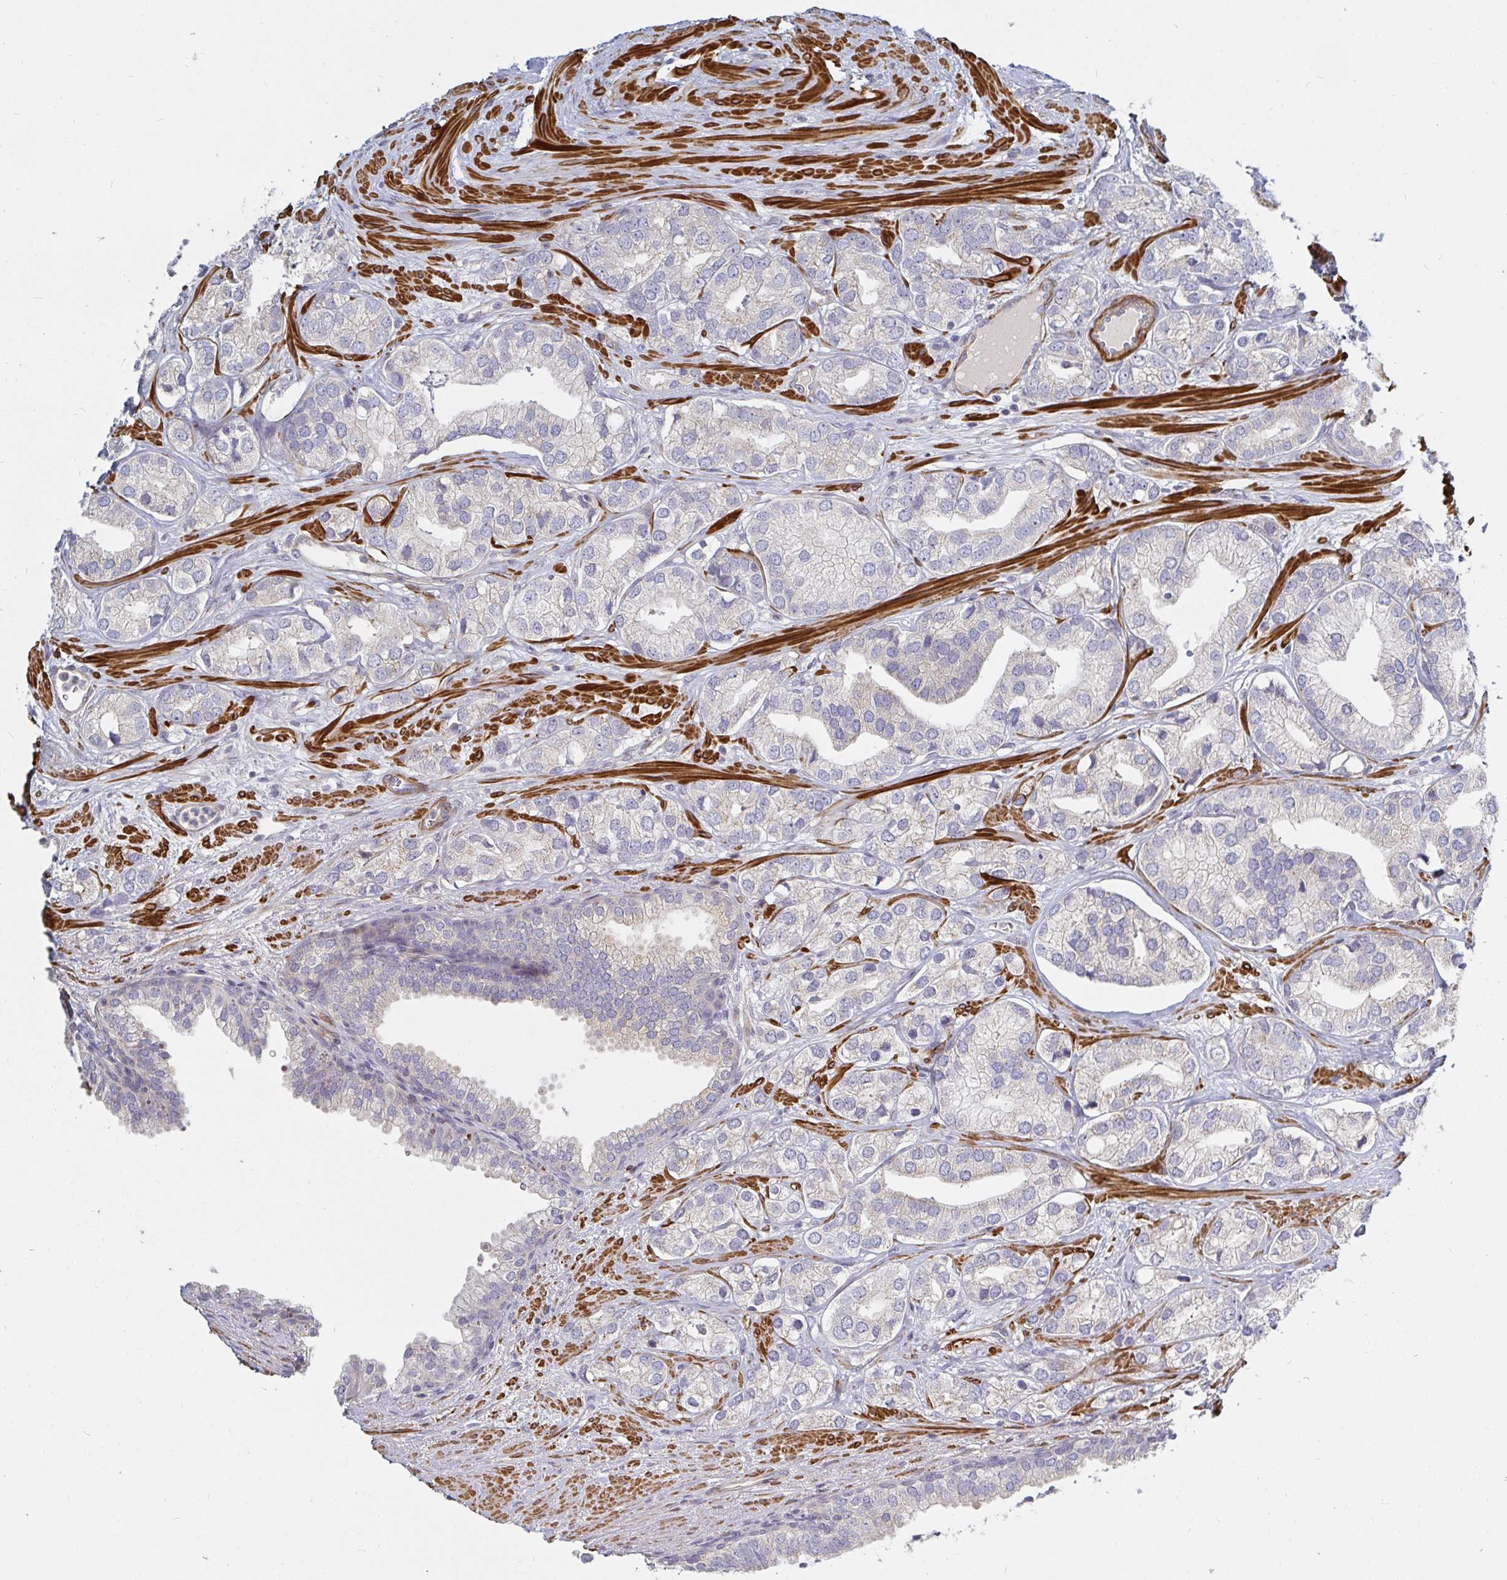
{"staining": {"intensity": "negative", "quantity": "none", "location": "none"}, "tissue": "prostate cancer", "cell_type": "Tumor cells", "image_type": "cancer", "snomed": [{"axis": "morphology", "description": "Adenocarcinoma, High grade"}, {"axis": "topography", "description": "Prostate"}], "caption": "Tumor cells show no significant protein positivity in high-grade adenocarcinoma (prostate).", "gene": "SSH2", "patient": {"sex": "male", "age": 58}}